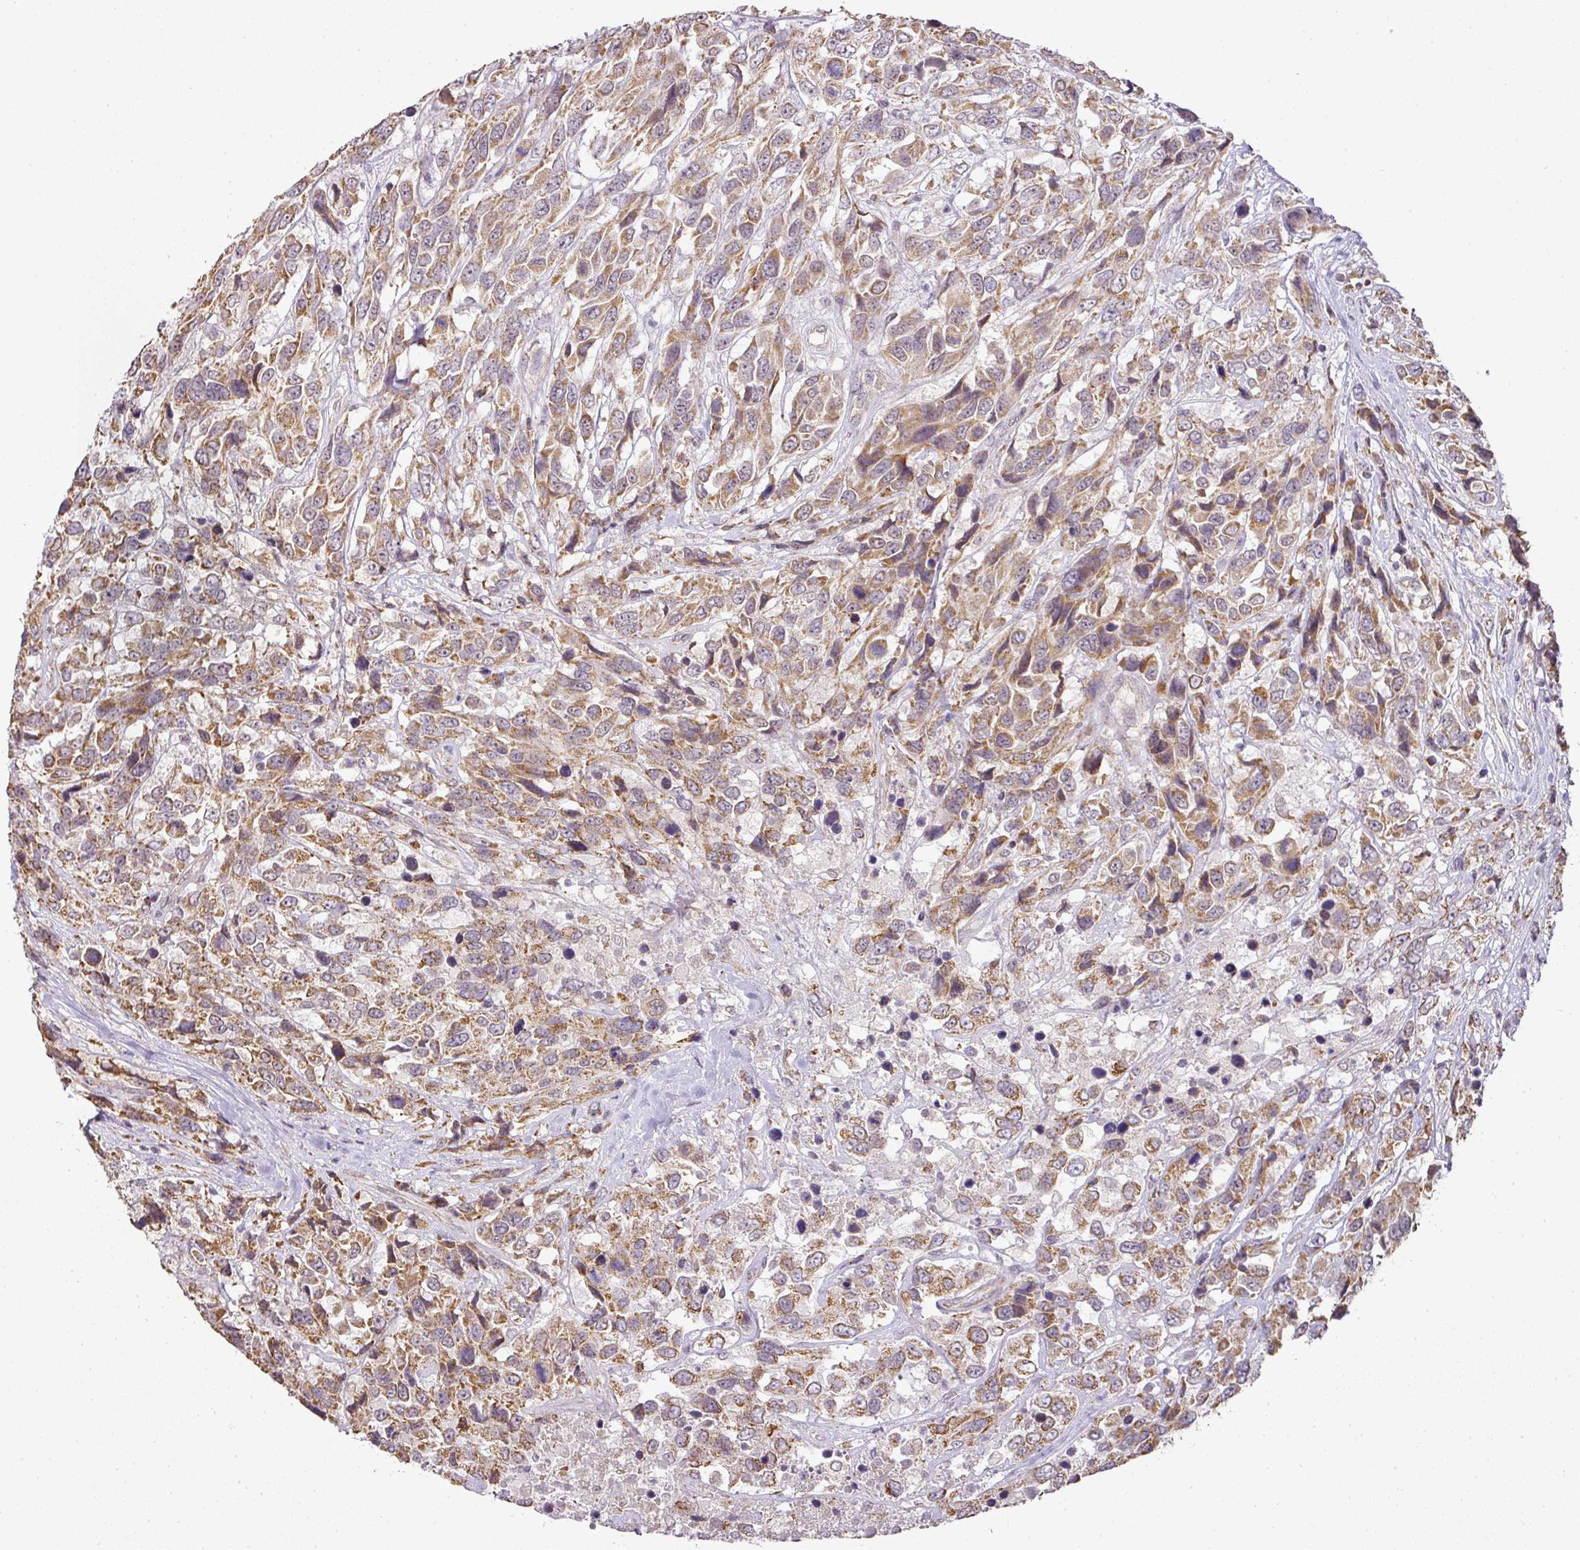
{"staining": {"intensity": "moderate", "quantity": ">75%", "location": "cytoplasmic/membranous"}, "tissue": "urothelial cancer", "cell_type": "Tumor cells", "image_type": "cancer", "snomed": [{"axis": "morphology", "description": "Urothelial carcinoma, High grade"}, {"axis": "topography", "description": "Urinary bladder"}], "caption": "Urothelial cancer stained with a brown dye shows moderate cytoplasmic/membranous positive expression in about >75% of tumor cells.", "gene": "MYOM2", "patient": {"sex": "female", "age": 70}}